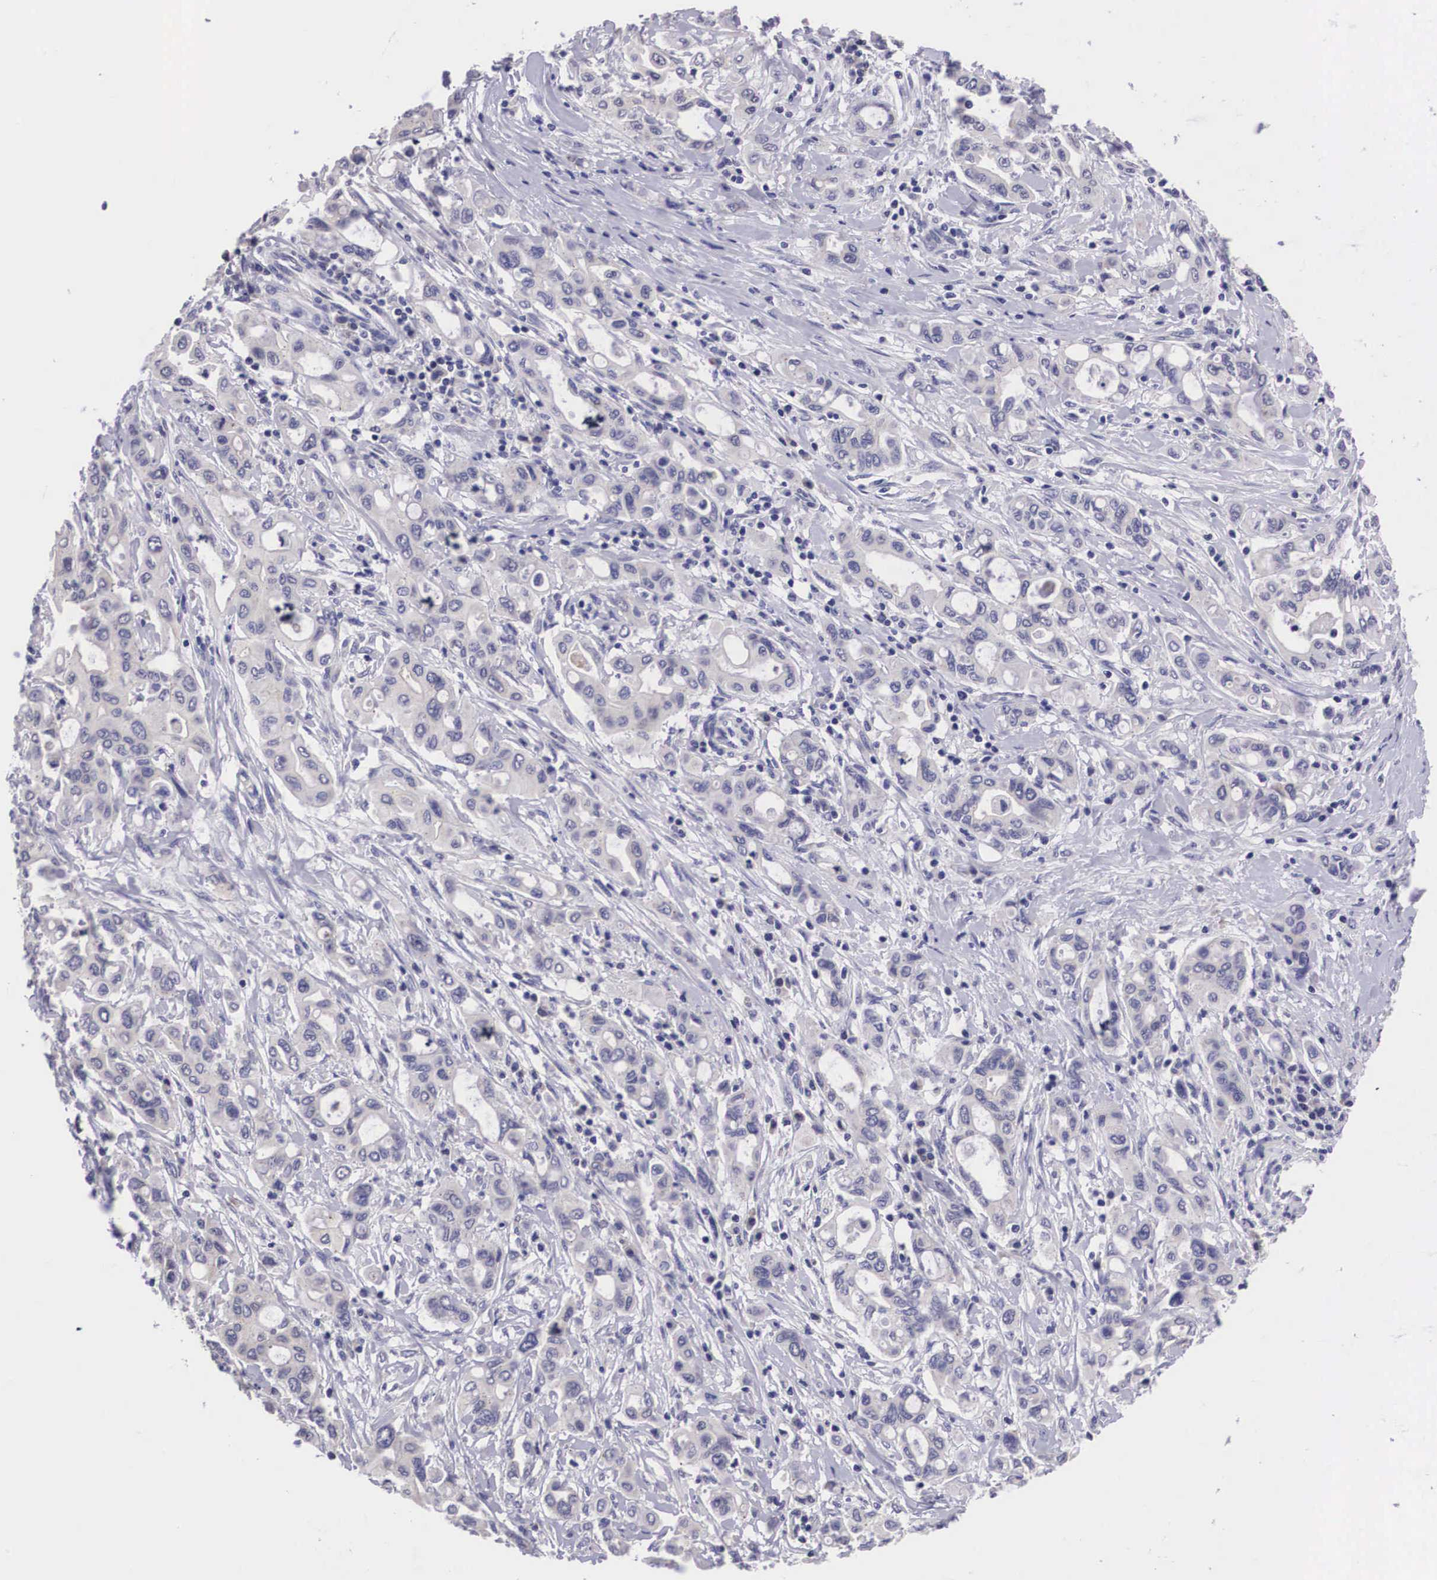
{"staining": {"intensity": "negative", "quantity": "none", "location": "none"}, "tissue": "pancreatic cancer", "cell_type": "Tumor cells", "image_type": "cancer", "snomed": [{"axis": "morphology", "description": "Adenocarcinoma, NOS"}, {"axis": "topography", "description": "Pancreas"}], "caption": "This is an immunohistochemistry (IHC) photomicrograph of human pancreatic cancer (adenocarcinoma). There is no expression in tumor cells.", "gene": "ARG2", "patient": {"sex": "female", "age": 57}}